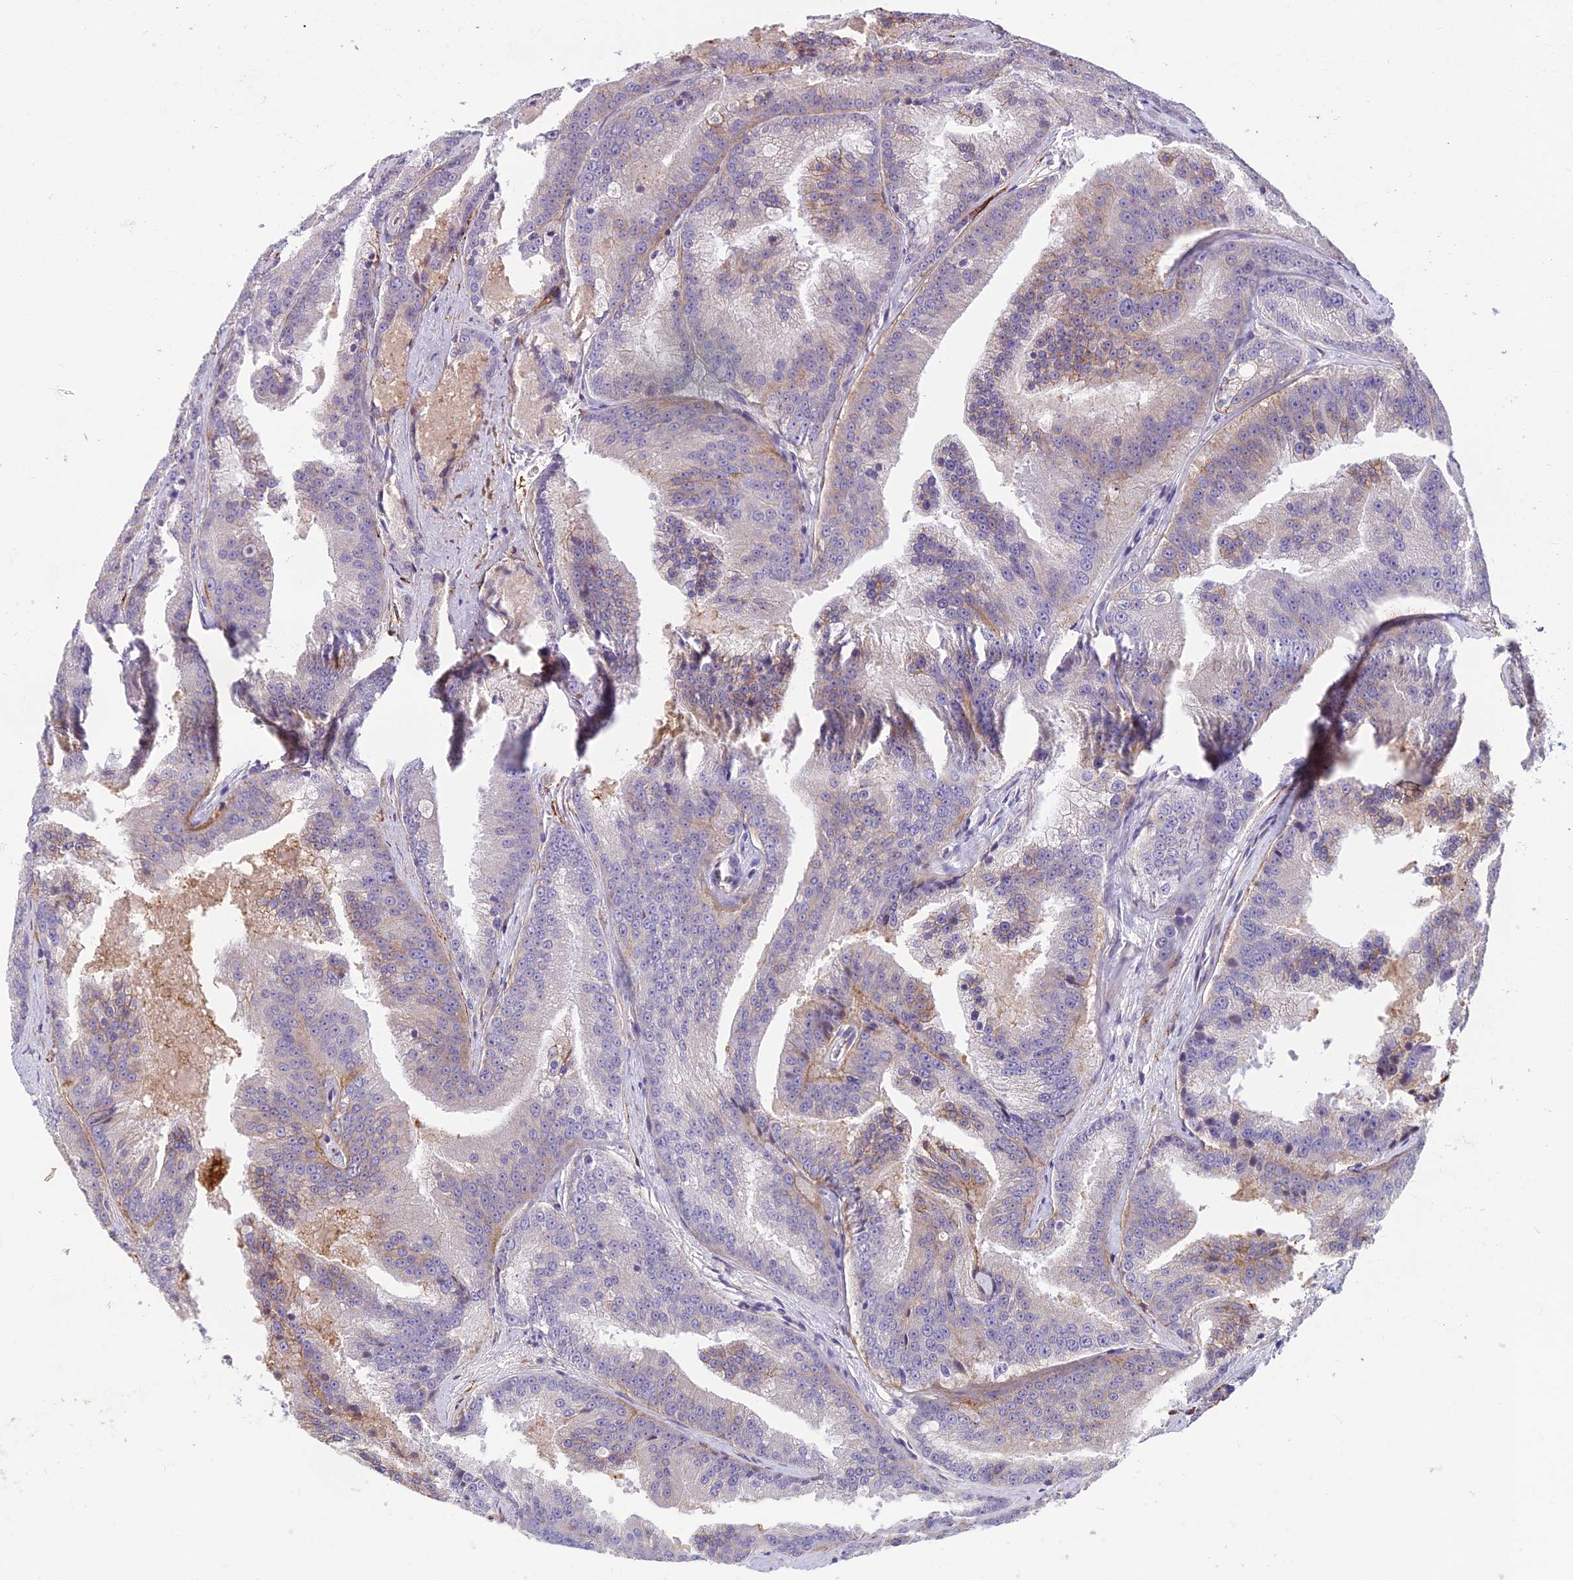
{"staining": {"intensity": "moderate", "quantity": "<25%", "location": "cytoplasmic/membranous"}, "tissue": "prostate cancer", "cell_type": "Tumor cells", "image_type": "cancer", "snomed": [{"axis": "morphology", "description": "Adenocarcinoma, High grade"}, {"axis": "topography", "description": "Prostate"}], "caption": "Tumor cells reveal low levels of moderate cytoplasmic/membranous expression in approximately <25% of cells in adenocarcinoma (high-grade) (prostate).", "gene": "TSPAN15", "patient": {"sex": "male", "age": 61}}